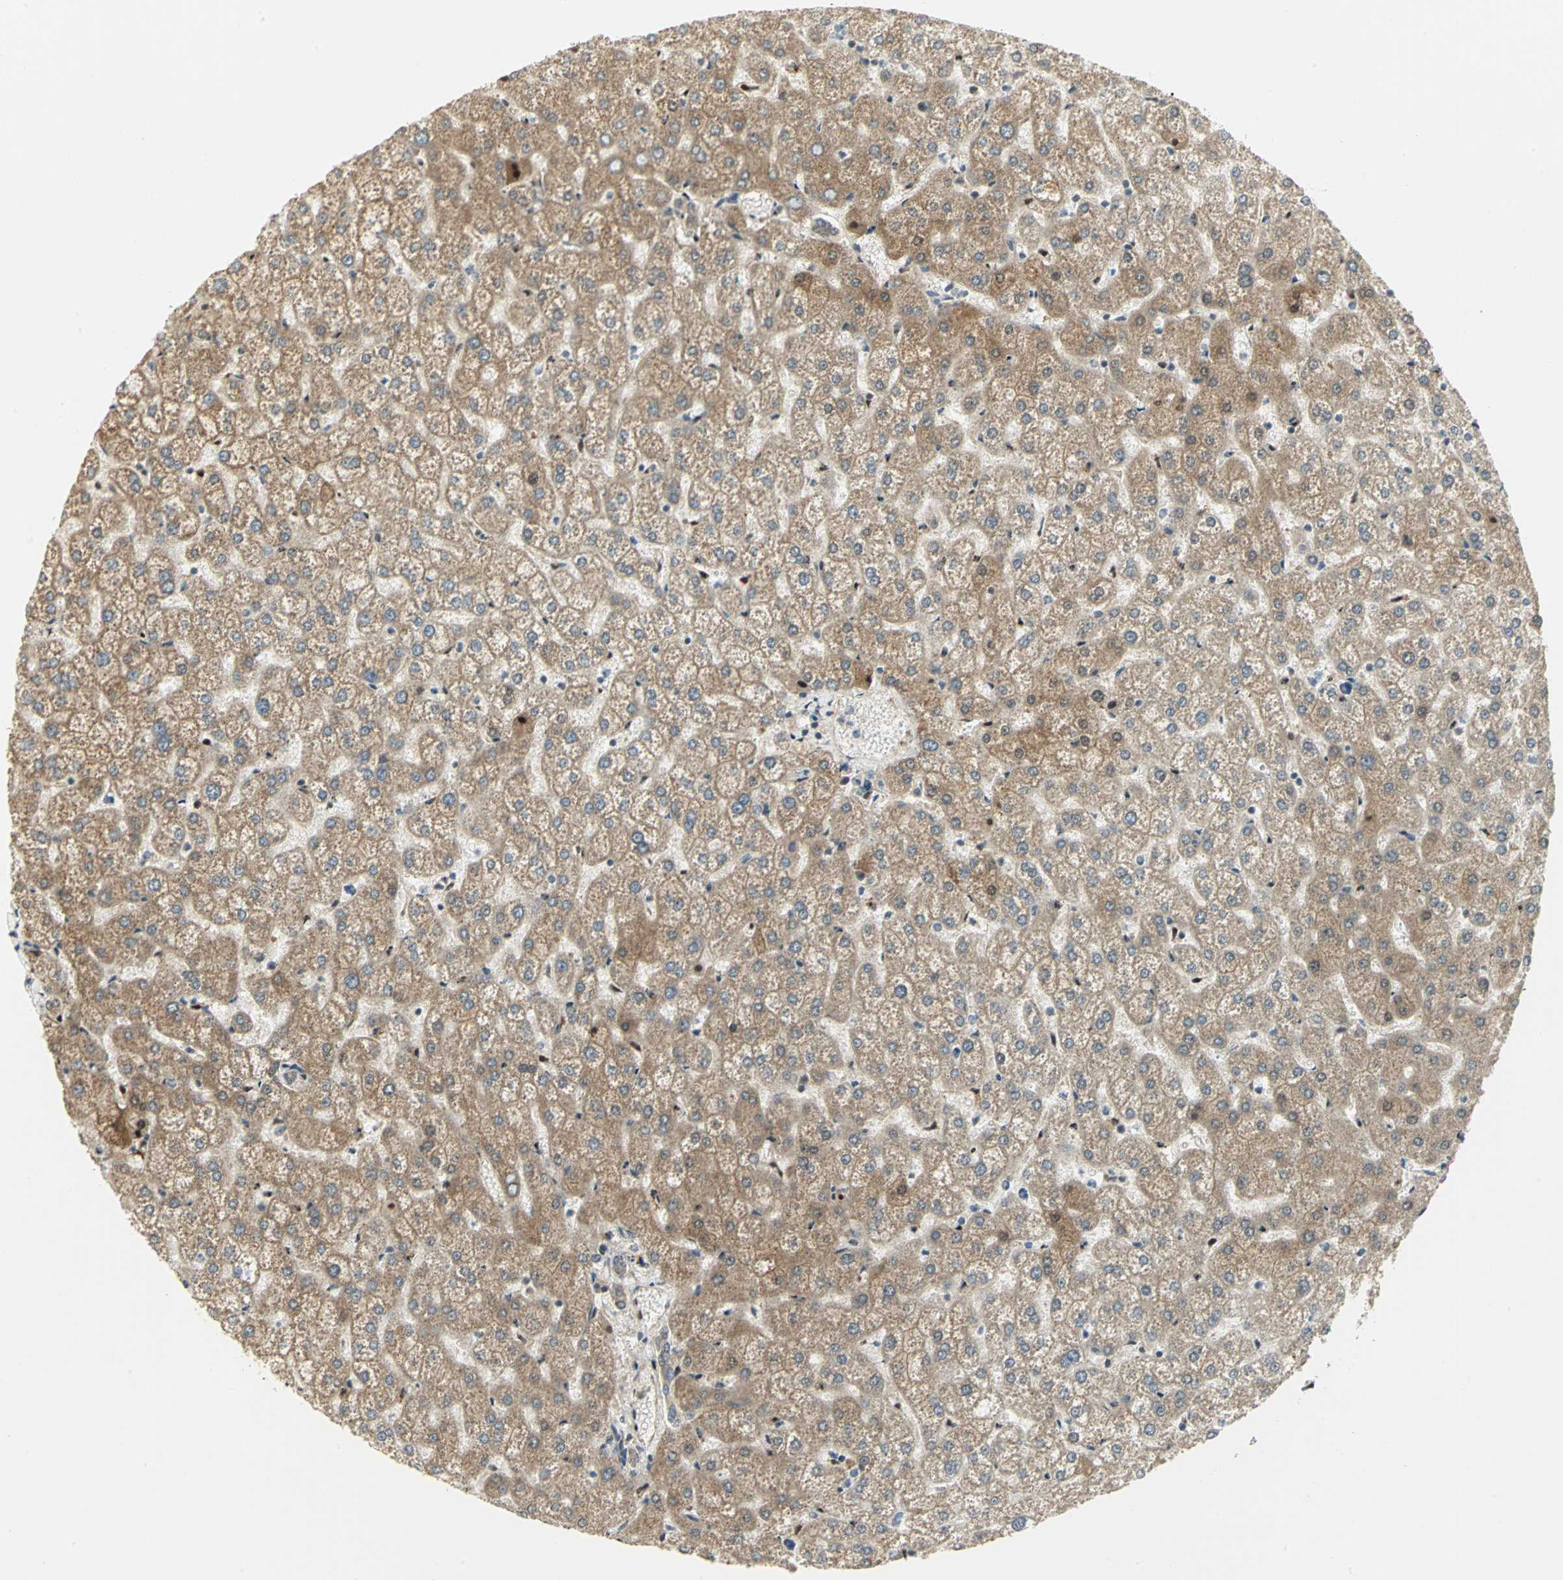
{"staining": {"intensity": "moderate", "quantity": ">75%", "location": "cytoplasmic/membranous"}, "tissue": "liver", "cell_type": "Cholangiocytes", "image_type": "normal", "snomed": [{"axis": "morphology", "description": "Normal tissue, NOS"}, {"axis": "topography", "description": "Liver"}], "caption": "Approximately >75% of cholangiocytes in normal human liver show moderate cytoplasmic/membranous protein staining as visualized by brown immunohistochemical staining.", "gene": "PSMC4", "patient": {"sex": "female", "age": 32}}